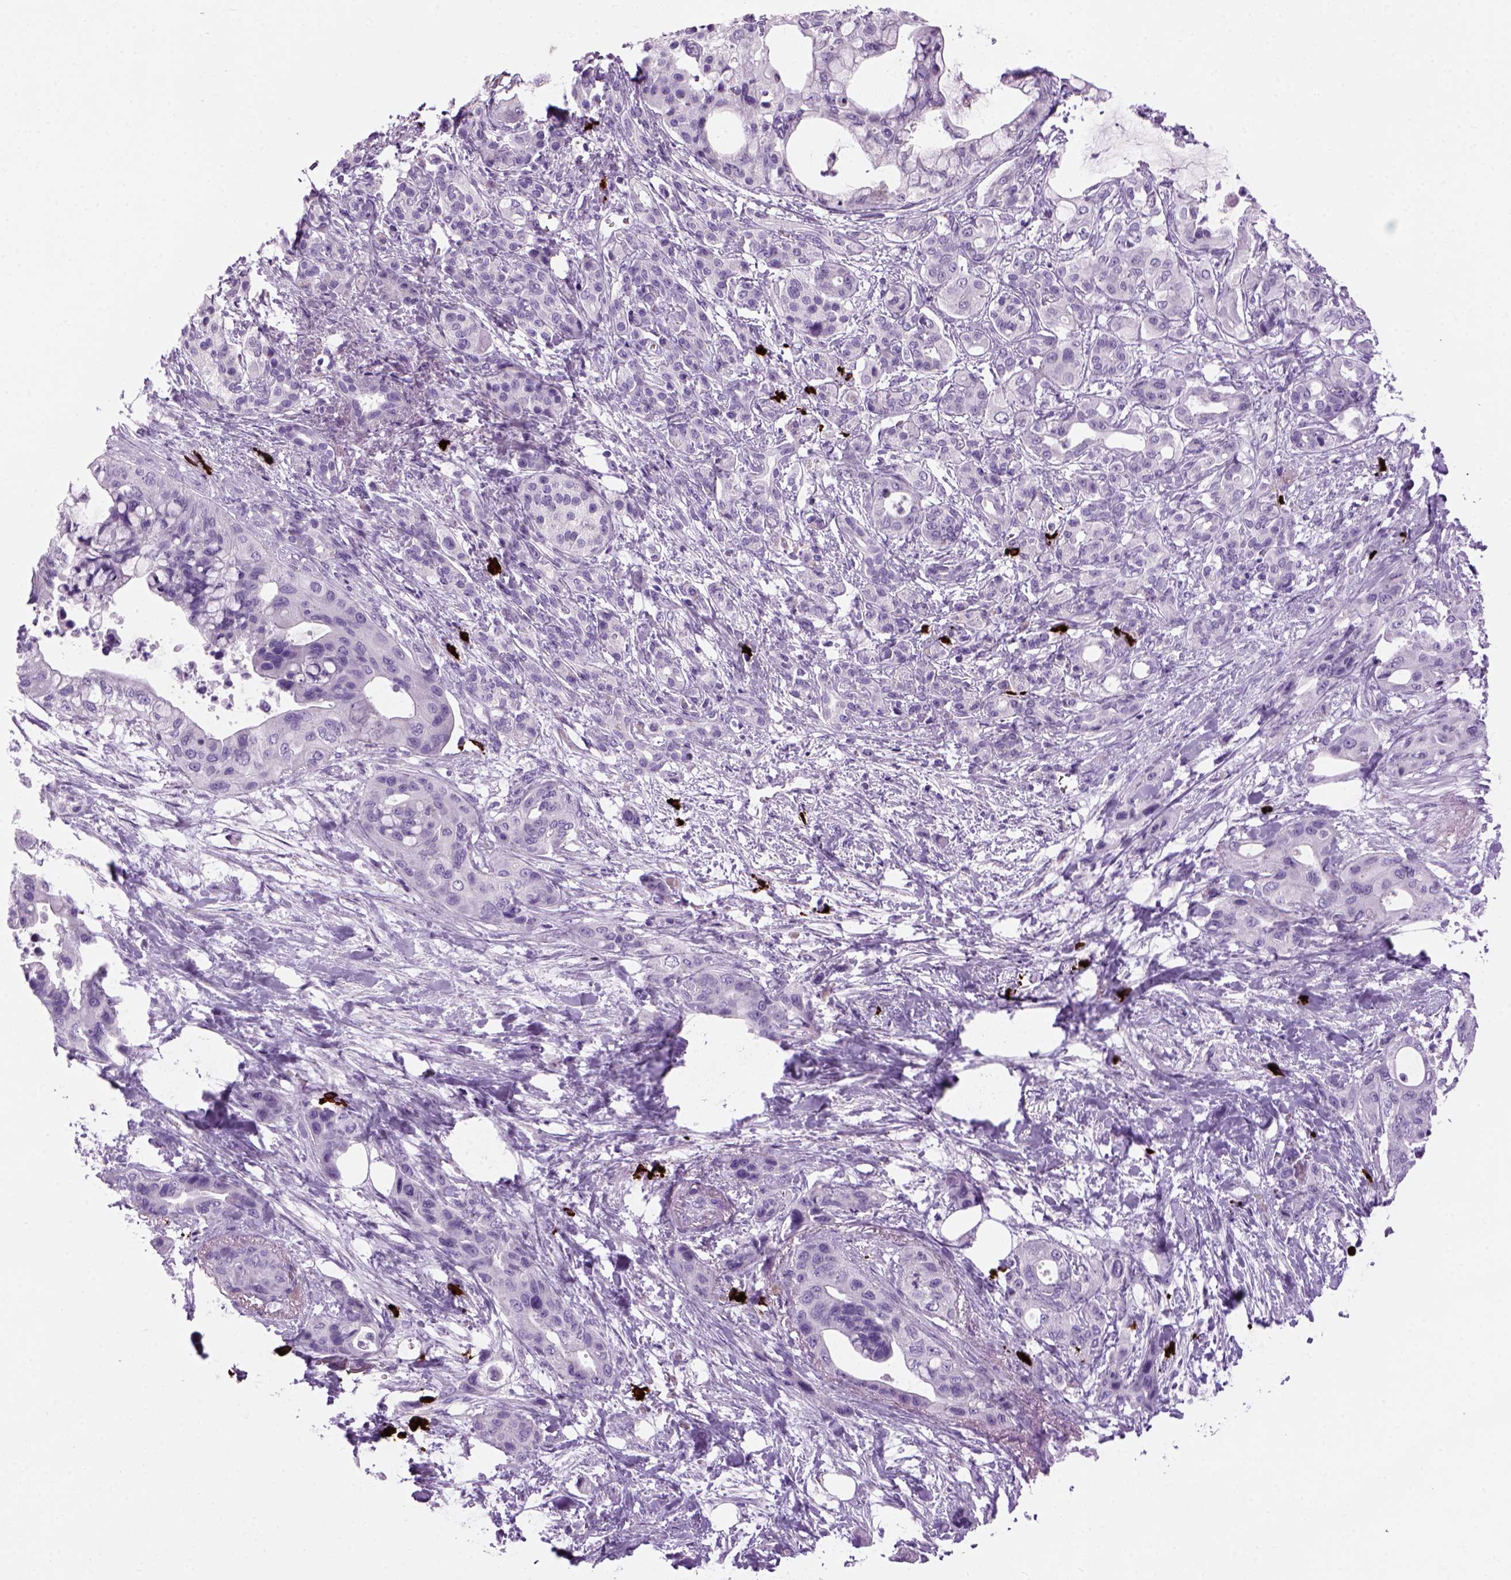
{"staining": {"intensity": "negative", "quantity": "none", "location": "none"}, "tissue": "pancreatic cancer", "cell_type": "Tumor cells", "image_type": "cancer", "snomed": [{"axis": "morphology", "description": "Adenocarcinoma, NOS"}, {"axis": "topography", "description": "Pancreas"}], "caption": "Immunohistochemistry (IHC) image of human pancreatic cancer (adenocarcinoma) stained for a protein (brown), which reveals no positivity in tumor cells. The staining is performed using DAB (3,3'-diaminobenzidine) brown chromogen with nuclei counter-stained in using hematoxylin.", "gene": "MZB1", "patient": {"sex": "male", "age": 71}}